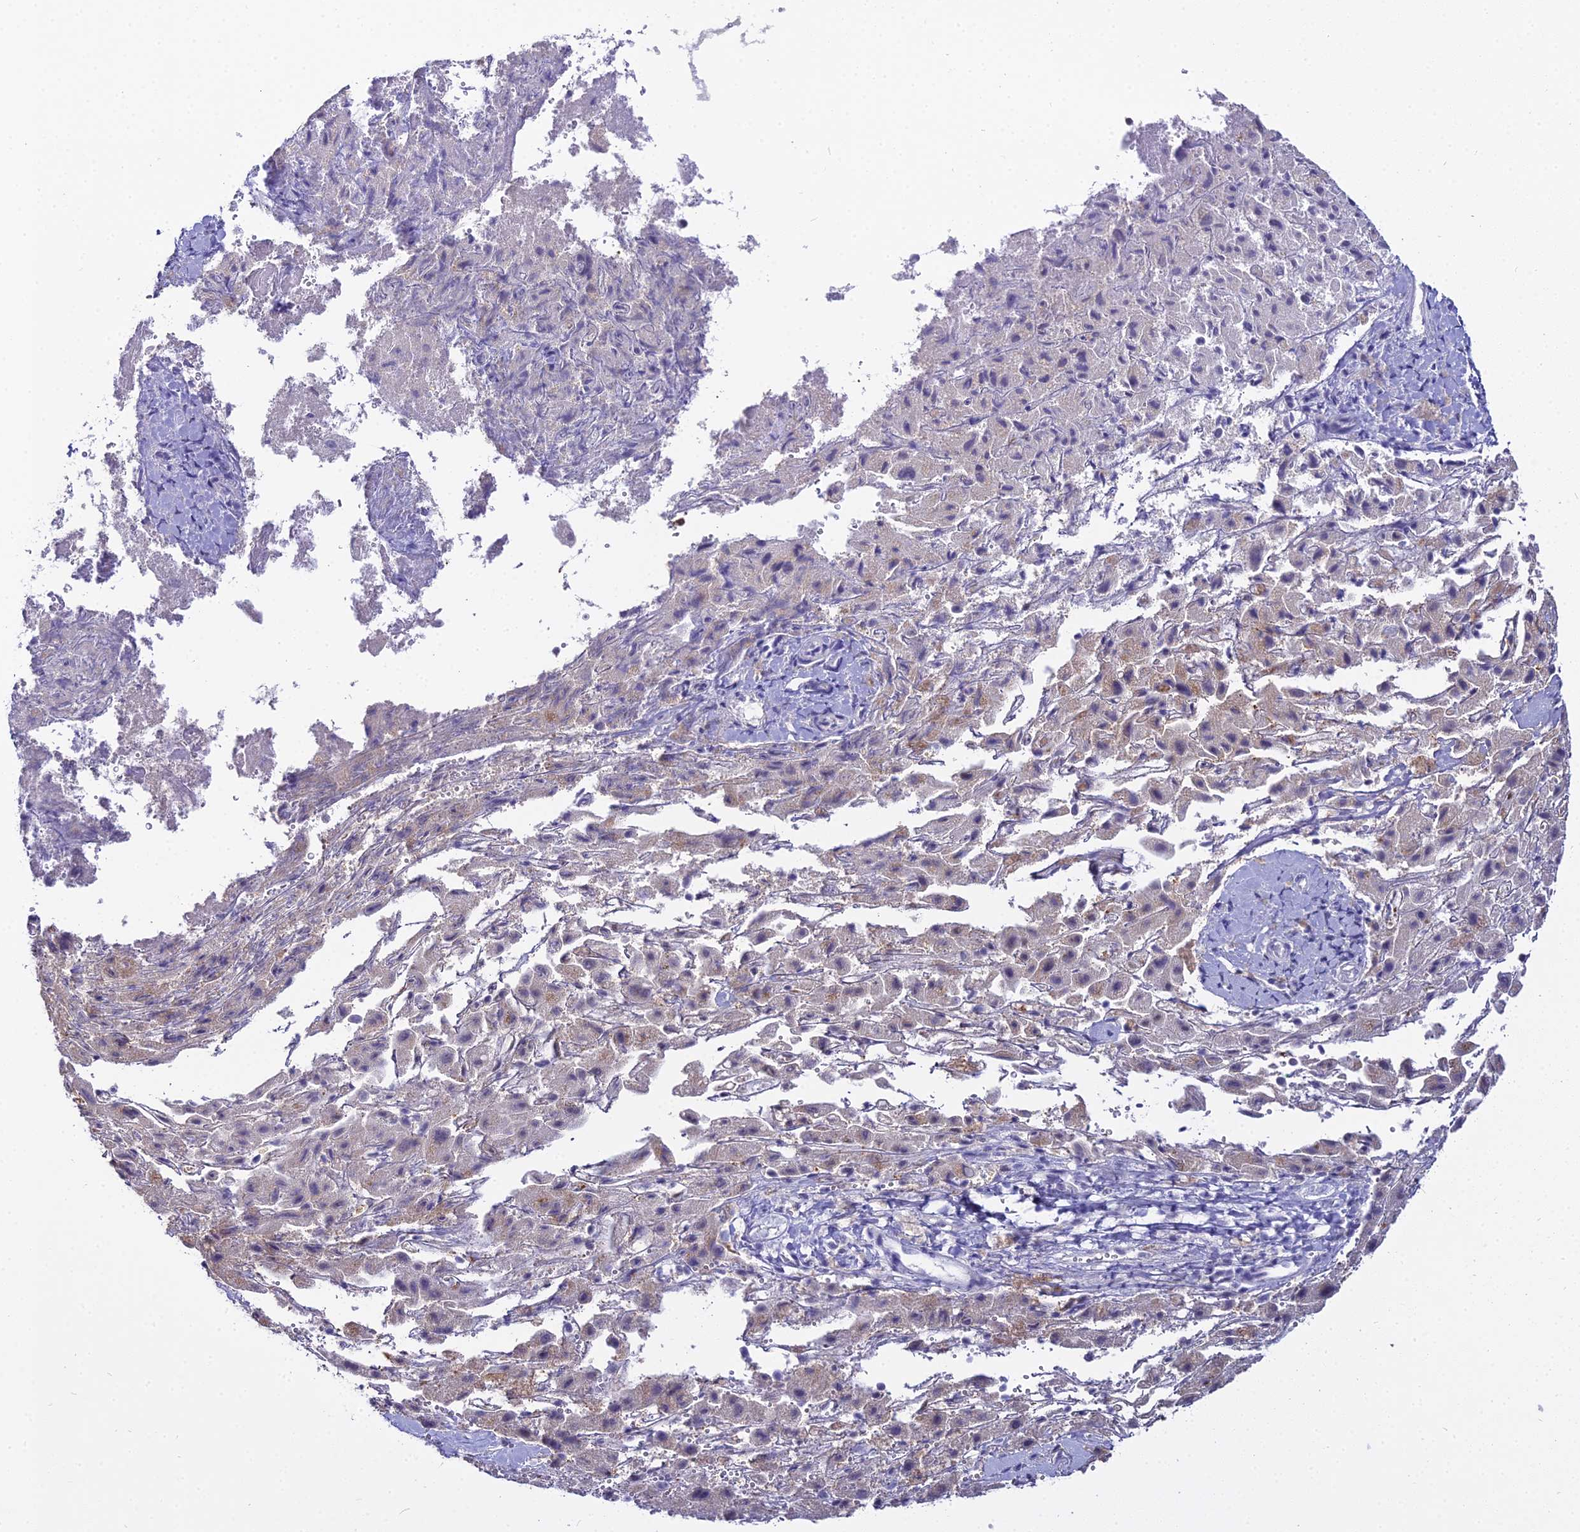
{"staining": {"intensity": "weak", "quantity": "<25%", "location": "cytoplasmic/membranous"}, "tissue": "liver cancer", "cell_type": "Tumor cells", "image_type": "cancer", "snomed": [{"axis": "morphology", "description": "Carcinoma, Hepatocellular, NOS"}, {"axis": "topography", "description": "Liver"}], "caption": "This image is of liver cancer (hepatocellular carcinoma) stained with IHC to label a protein in brown with the nuclei are counter-stained blue. There is no positivity in tumor cells.", "gene": "RBM12", "patient": {"sex": "female", "age": 58}}